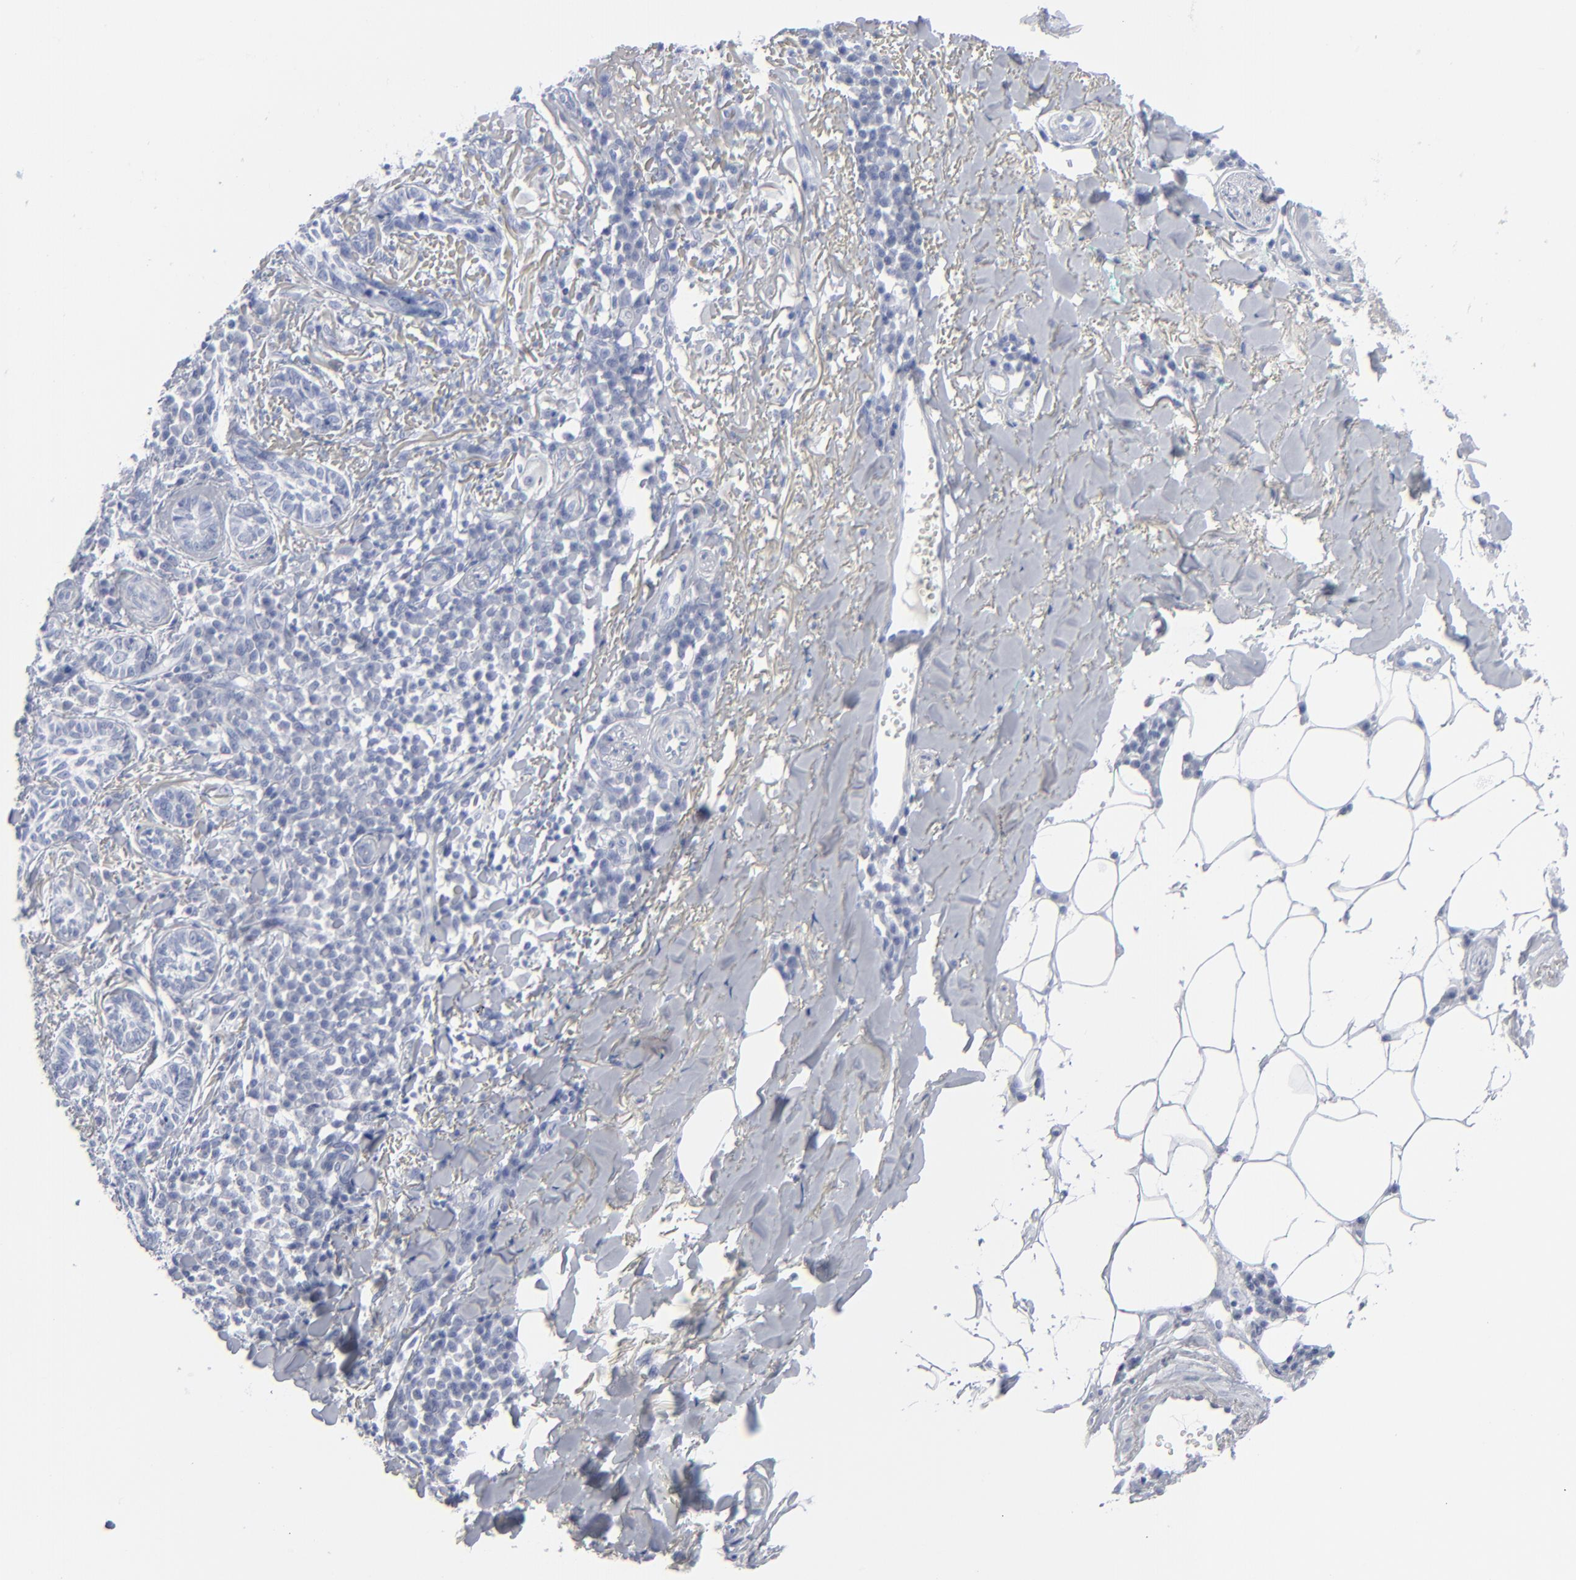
{"staining": {"intensity": "negative", "quantity": "none", "location": "none"}, "tissue": "skin cancer", "cell_type": "Tumor cells", "image_type": "cancer", "snomed": [{"axis": "morphology", "description": "Basal cell carcinoma"}, {"axis": "topography", "description": "Skin"}], "caption": "Tumor cells show no significant expression in skin cancer.", "gene": "MSLN", "patient": {"sex": "female", "age": 89}}